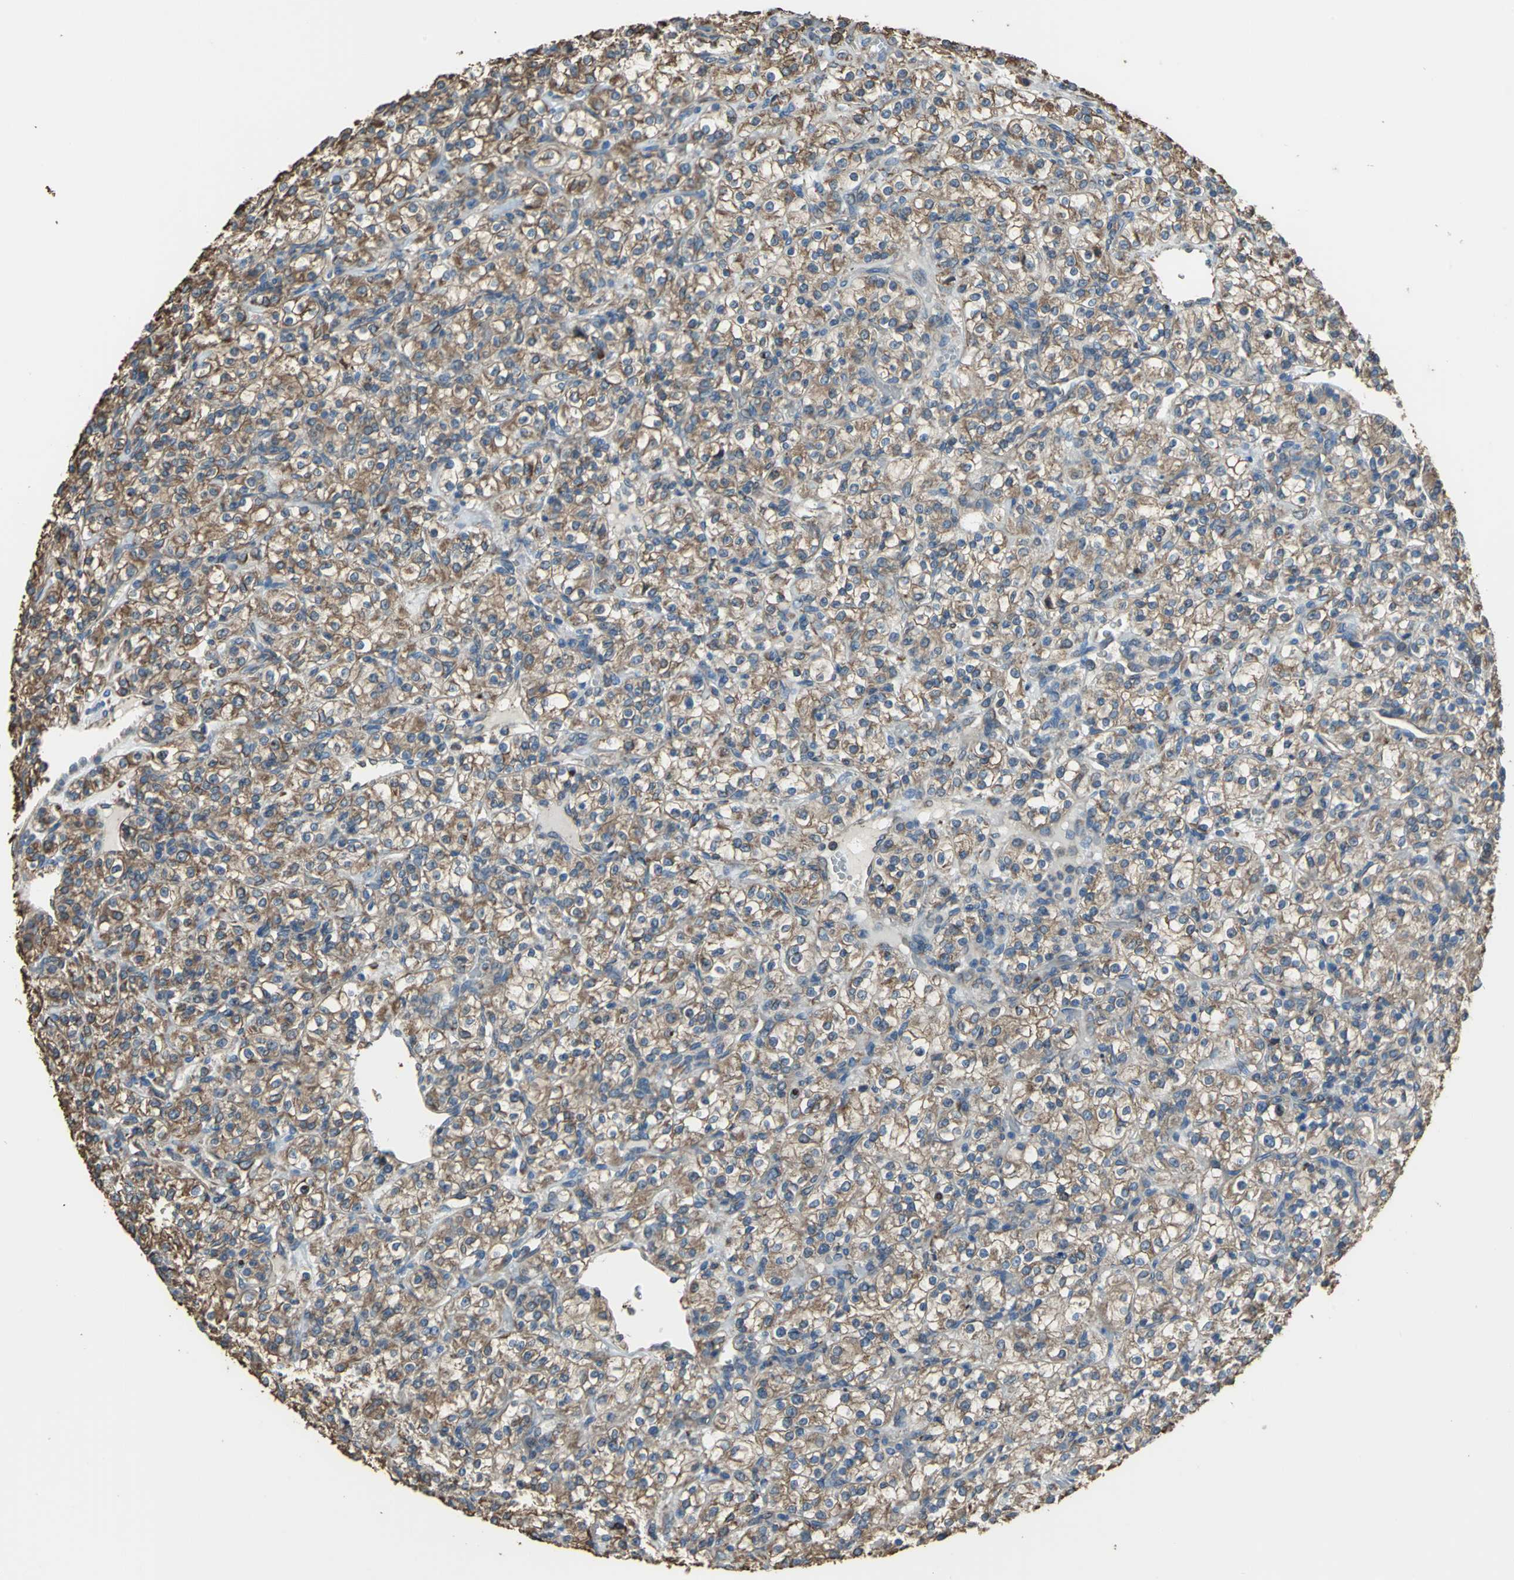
{"staining": {"intensity": "strong", "quantity": ">75%", "location": "cytoplasmic/membranous"}, "tissue": "renal cancer", "cell_type": "Tumor cells", "image_type": "cancer", "snomed": [{"axis": "morphology", "description": "Adenocarcinoma, NOS"}, {"axis": "topography", "description": "Kidney"}], "caption": "Adenocarcinoma (renal) was stained to show a protein in brown. There is high levels of strong cytoplasmic/membranous positivity in approximately >75% of tumor cells.", "gene": "GPANK1", "patient": {"sex": "male", "age": 77}}